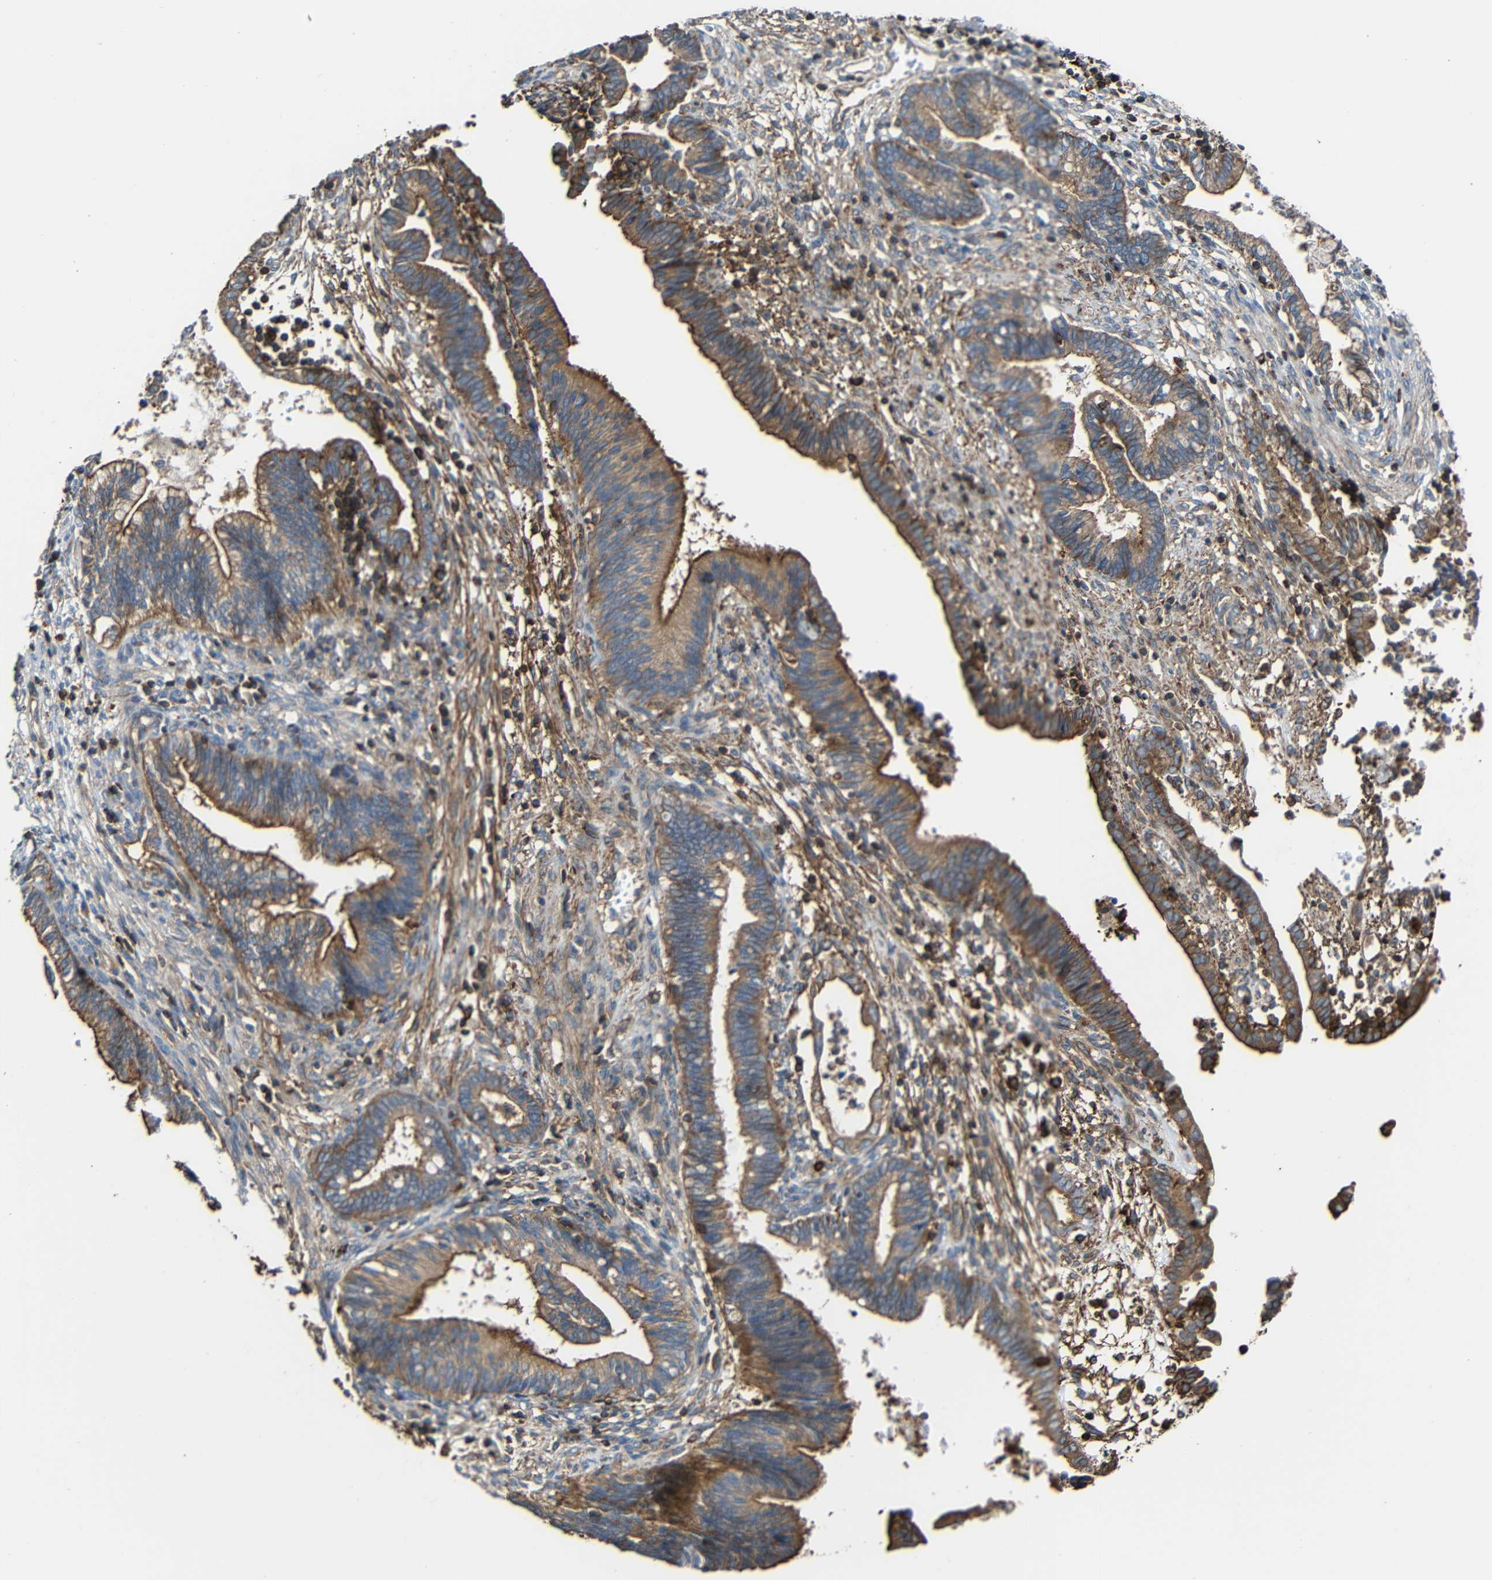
{"staining": {"intensity": "moderate", "quantity": ">75%", "location": "cytoplasmic/membranous"}, "tissue": "cervical cancer", "cell_type": "Tumor cells", "image_type": "cancer", "snomed": [{"axis": "morphology", "description": "Adenocarcinoma, NOS"}, {"axis": "topography", "description": "Cervix"}], "caption": "Immunohistochemistry (IHC) photomicrograph of neoplastic tissue: adenocarcinoma (cervical) stained using immunohistochemistry (IHC) reveals medium levels of moderate protein expression localized specifically in the cytoplasmic/membranous of tumor cells, appearing as a cytoplasmic/membranous brown color.", "gene": "RHOT2", "patient": {"sex": "female", "age": 44}}